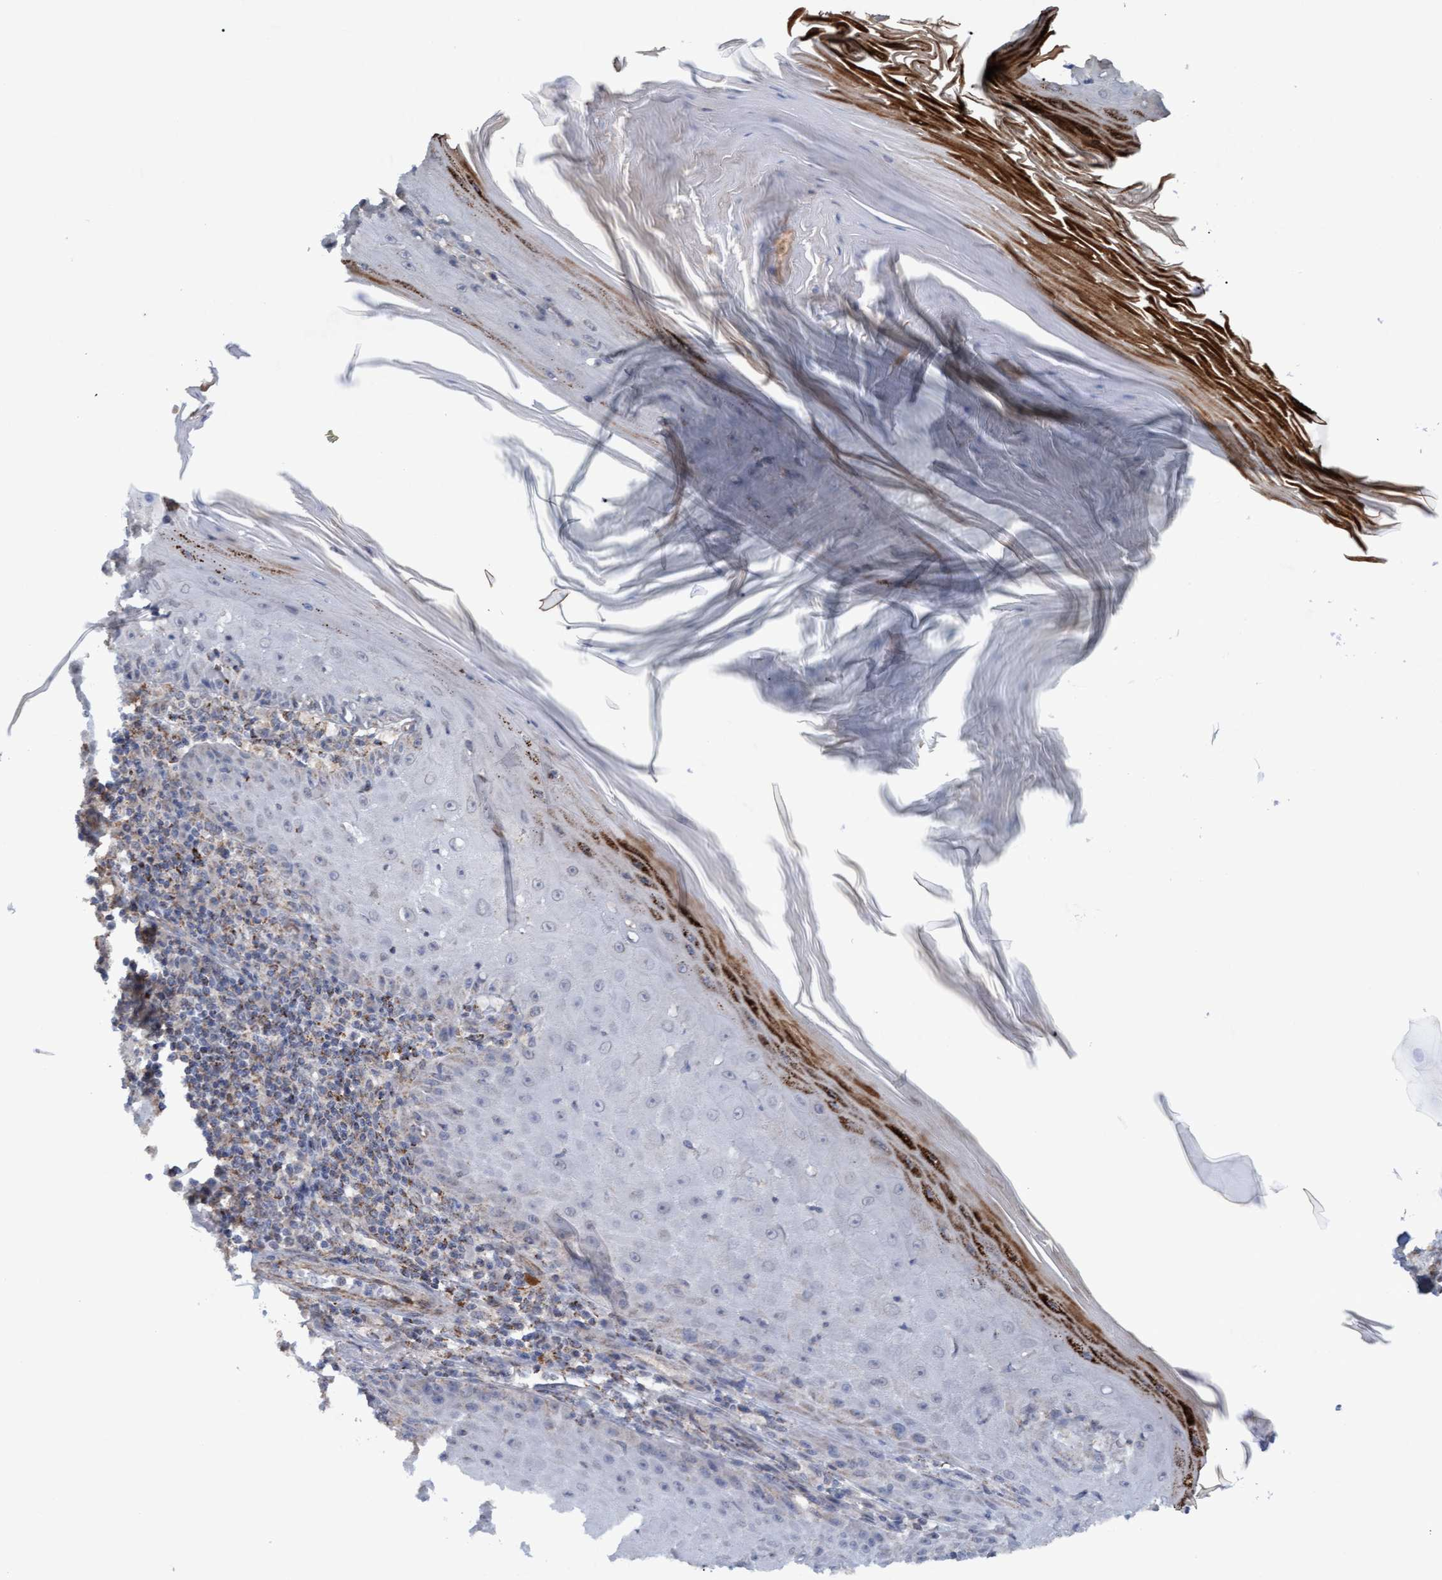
{"staining": {"intensity": "moderate", "quantity": "<25%", "location": "cytoplasmic/membranous"}, "tissue": "skin cancer", "cell_type": "Tumor cells", "image_type": "cancer", "snomed": [{"axis": "morphology", "description": "Squamous cell carcinoma, NOS"}, {"axis": "topography", "description": "Skin"}], "caption": "A low amount of moderate cytoplasmic/membranous staining is present in about <25% of tumor cells in skin cancer (squamous cell carcinoma) tissue.", "gene": "MGLL", "patient": {"sex": "female", "age": 73}}